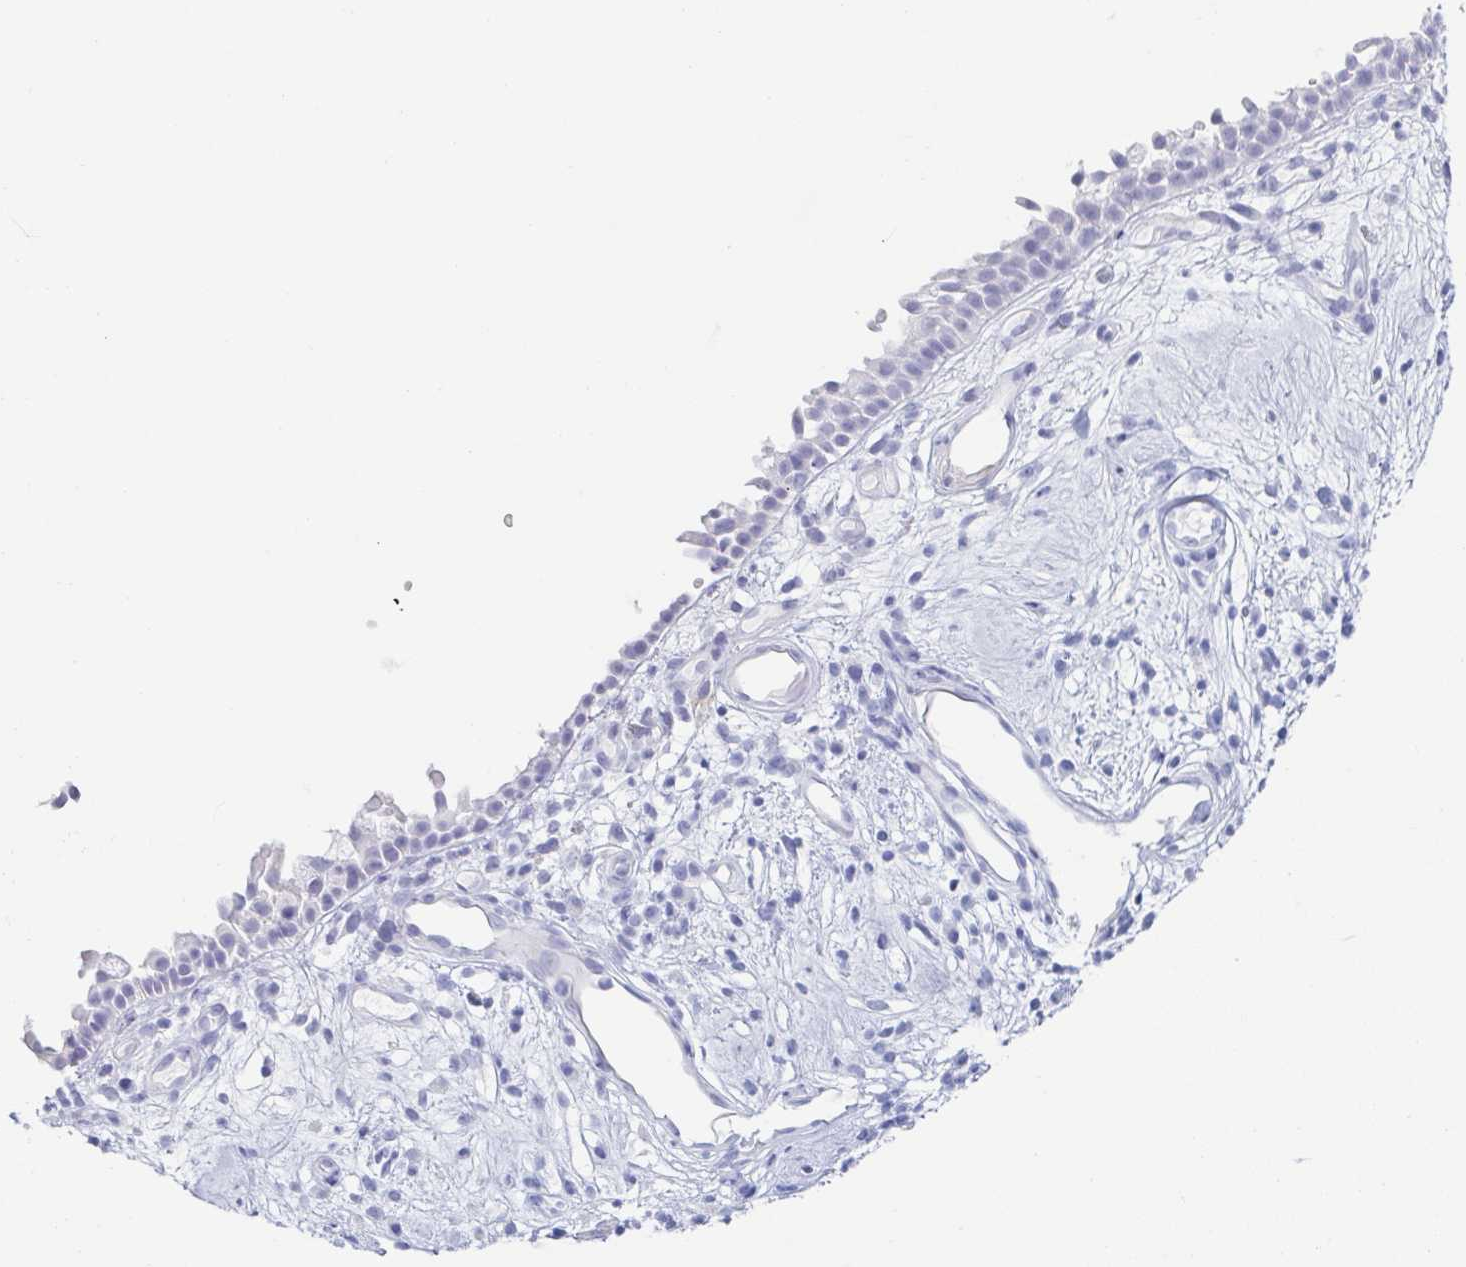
{"staining": {"intensity": "negative", "quantity": "none", "location": "none"}, "tissue": "nasopharynx", "cell_type": "Respiratory epithelial cells", "image_type": "normal", "snomed": [{"axis": "morphology", "description": "Normal tissue, NOS"}, {"axis": "morphology", "description": "Inflammation, NOS"}, {"axis": "topography", "description": "Nasopharynx"}], "caption": "Respiratory epithelial cells show no significant protein expression in normal nasopharynx. (Brightfield microscopy of DAB (3,3'-diaminobenzidine) immunohistochemistry at high magnification).", "gene": "ZG16B", "patient": {"sex": "male", "age": 54}}